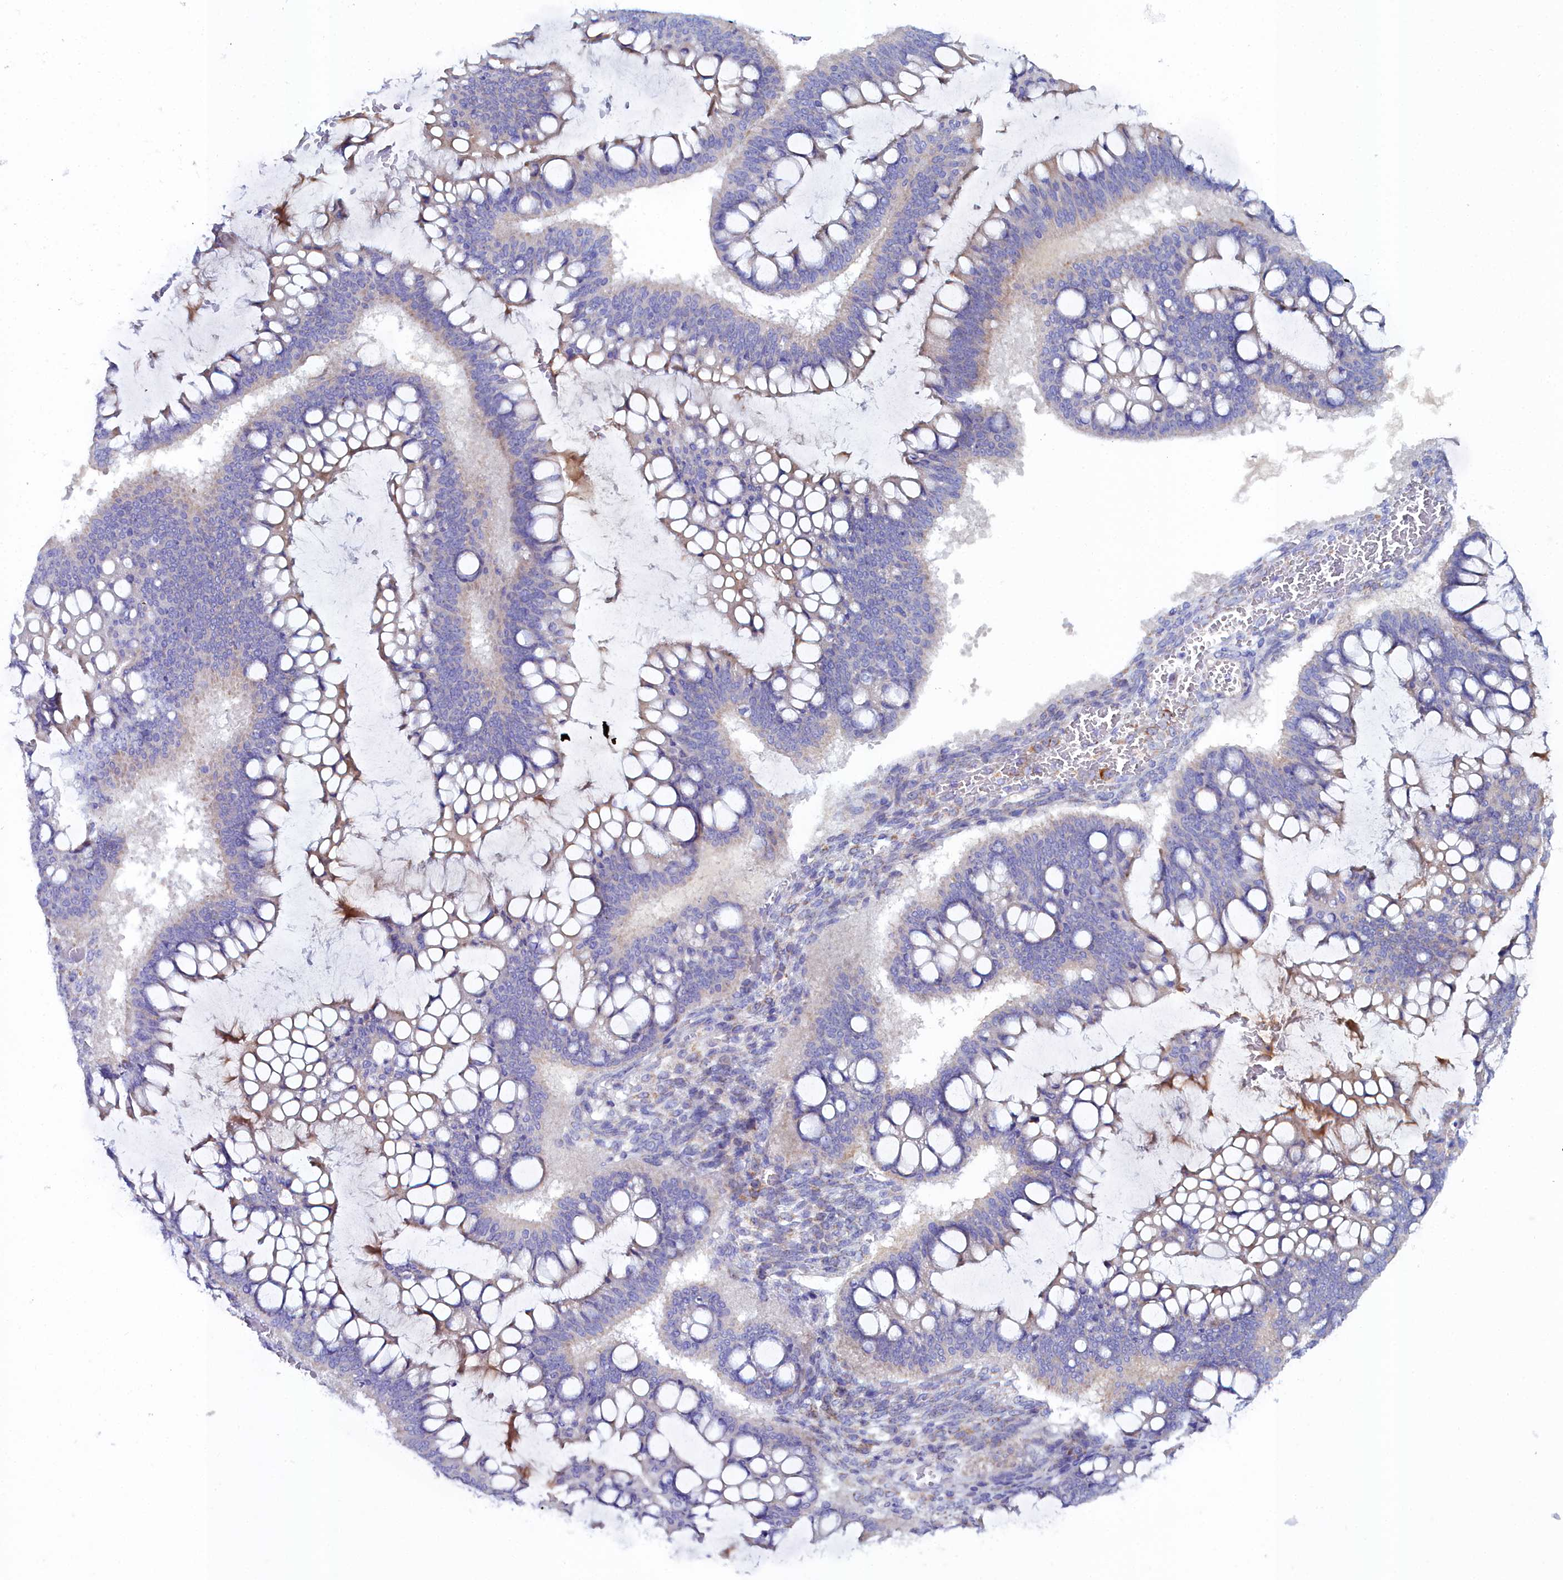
{"staining": {"intensity": "weak", "quantity": "<25%", "location": "cytoplasmic/membranous"}, "tissue": "ovarian cancer", "cell_type": "Tumor cells", "image_type": "cancer", "snomed": [{"axis": "morphology", "description": "Cystadenocarcinoma, mucinous, NOS"}, {"axis": "topography", "description": "Ovary"}], "caption": "Immunohistochemistry of human ovarian mucinous cystadenocarcinoma shows no expression in tumor cells.", "gene": "SLC49A3", "patient": {"sex": "female", "age": 73}}